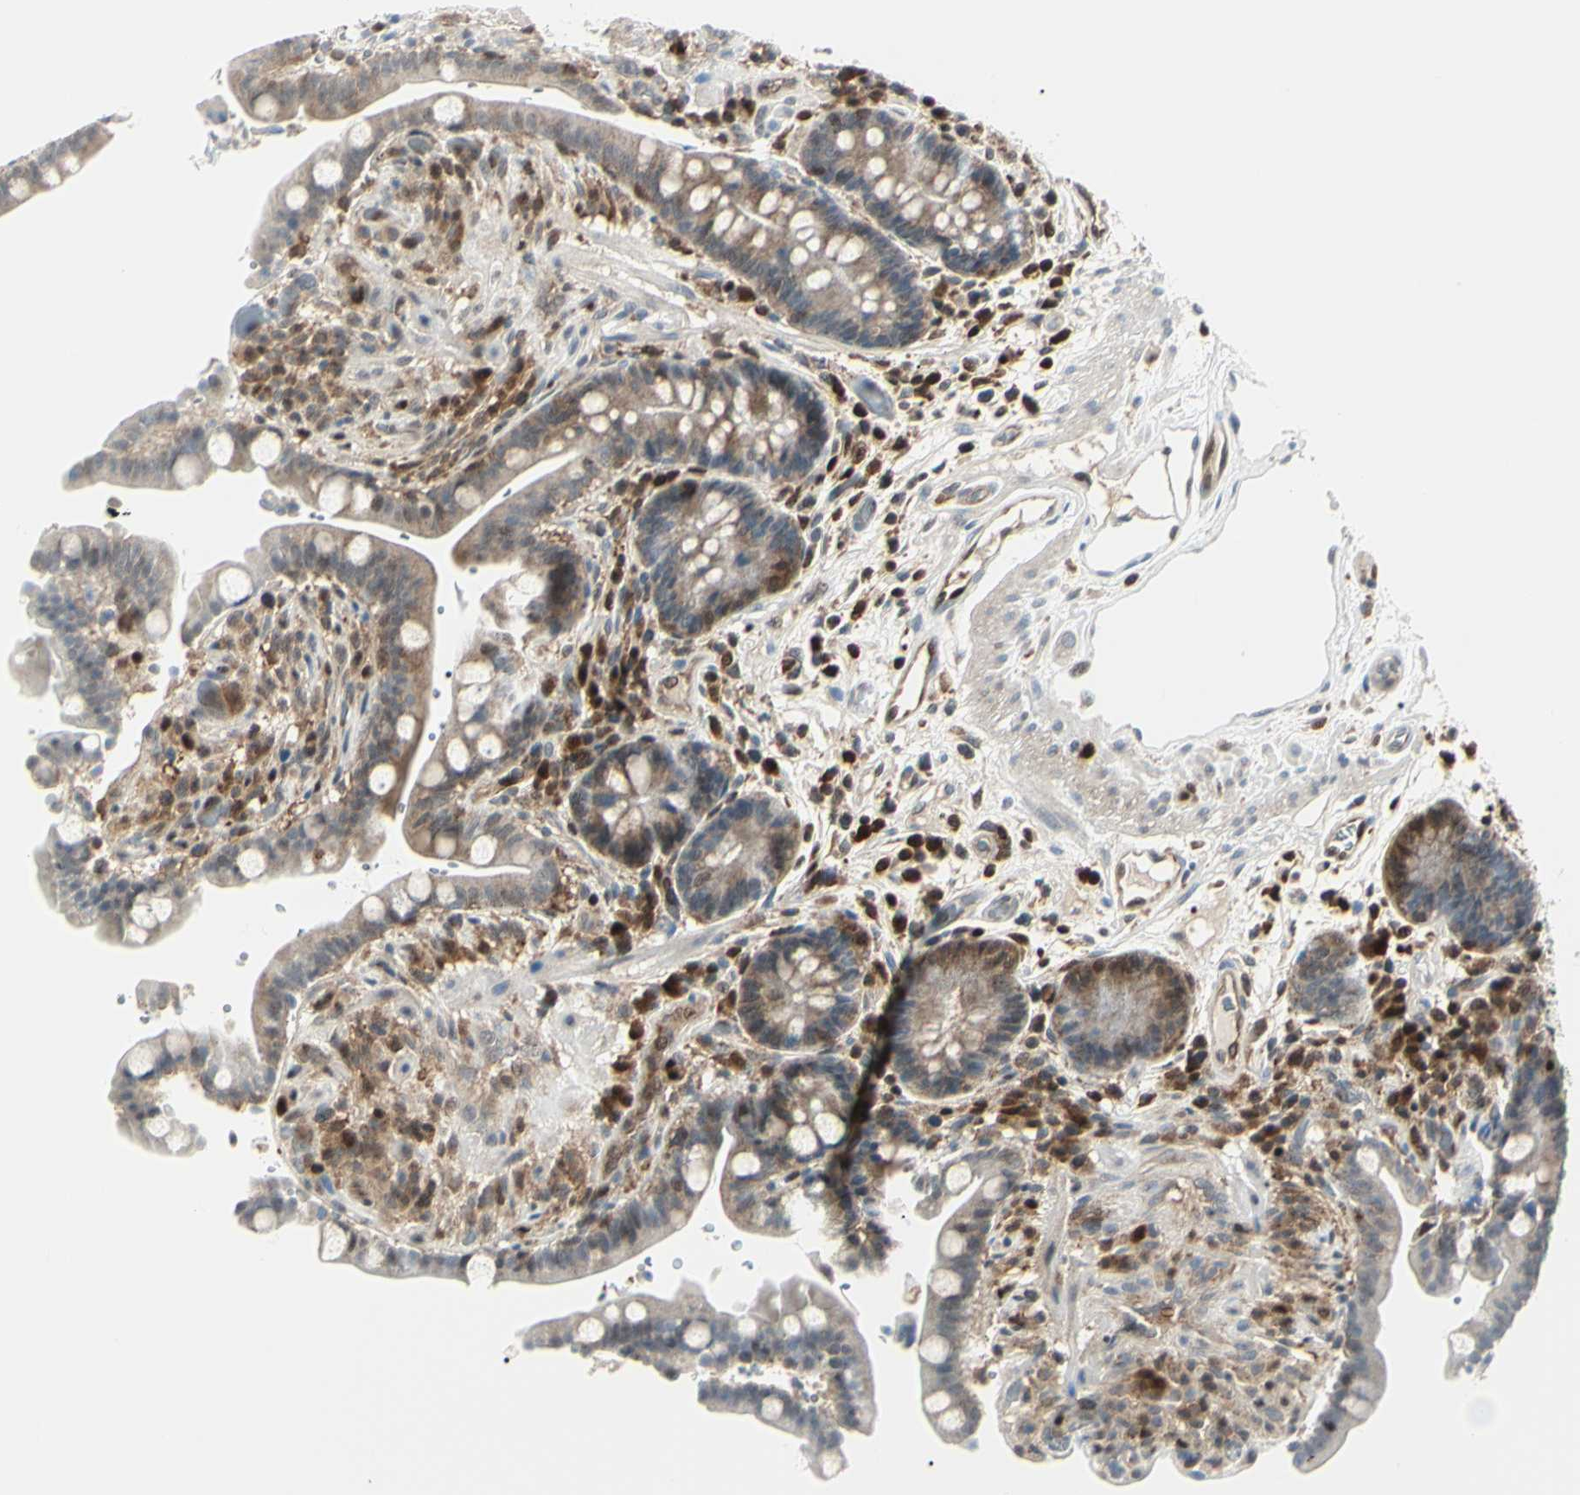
{"staining": {"intensity": "moderate", "quantity": "25%-75%", "location": "cytoplasmic/membranous,nuclear"}, "tissue": "colon", "cell_type": "Endothelial cells", "image_type": "normal", "snomed": [{"axis": "morphology", "description": "Normal tissue, NOS"}, {"axis": "topography", "description": "Colon"}], "caption": "A photomicrograph showing moderate cytoplasmic/membranous,nuclear expression in approximately 25%-75% of endothelial cells in unremarkable colon, as visualized by brown immunohistochemical staining.", "gene": "PGK1", "patient": {"sex": "male", "age": 73}}